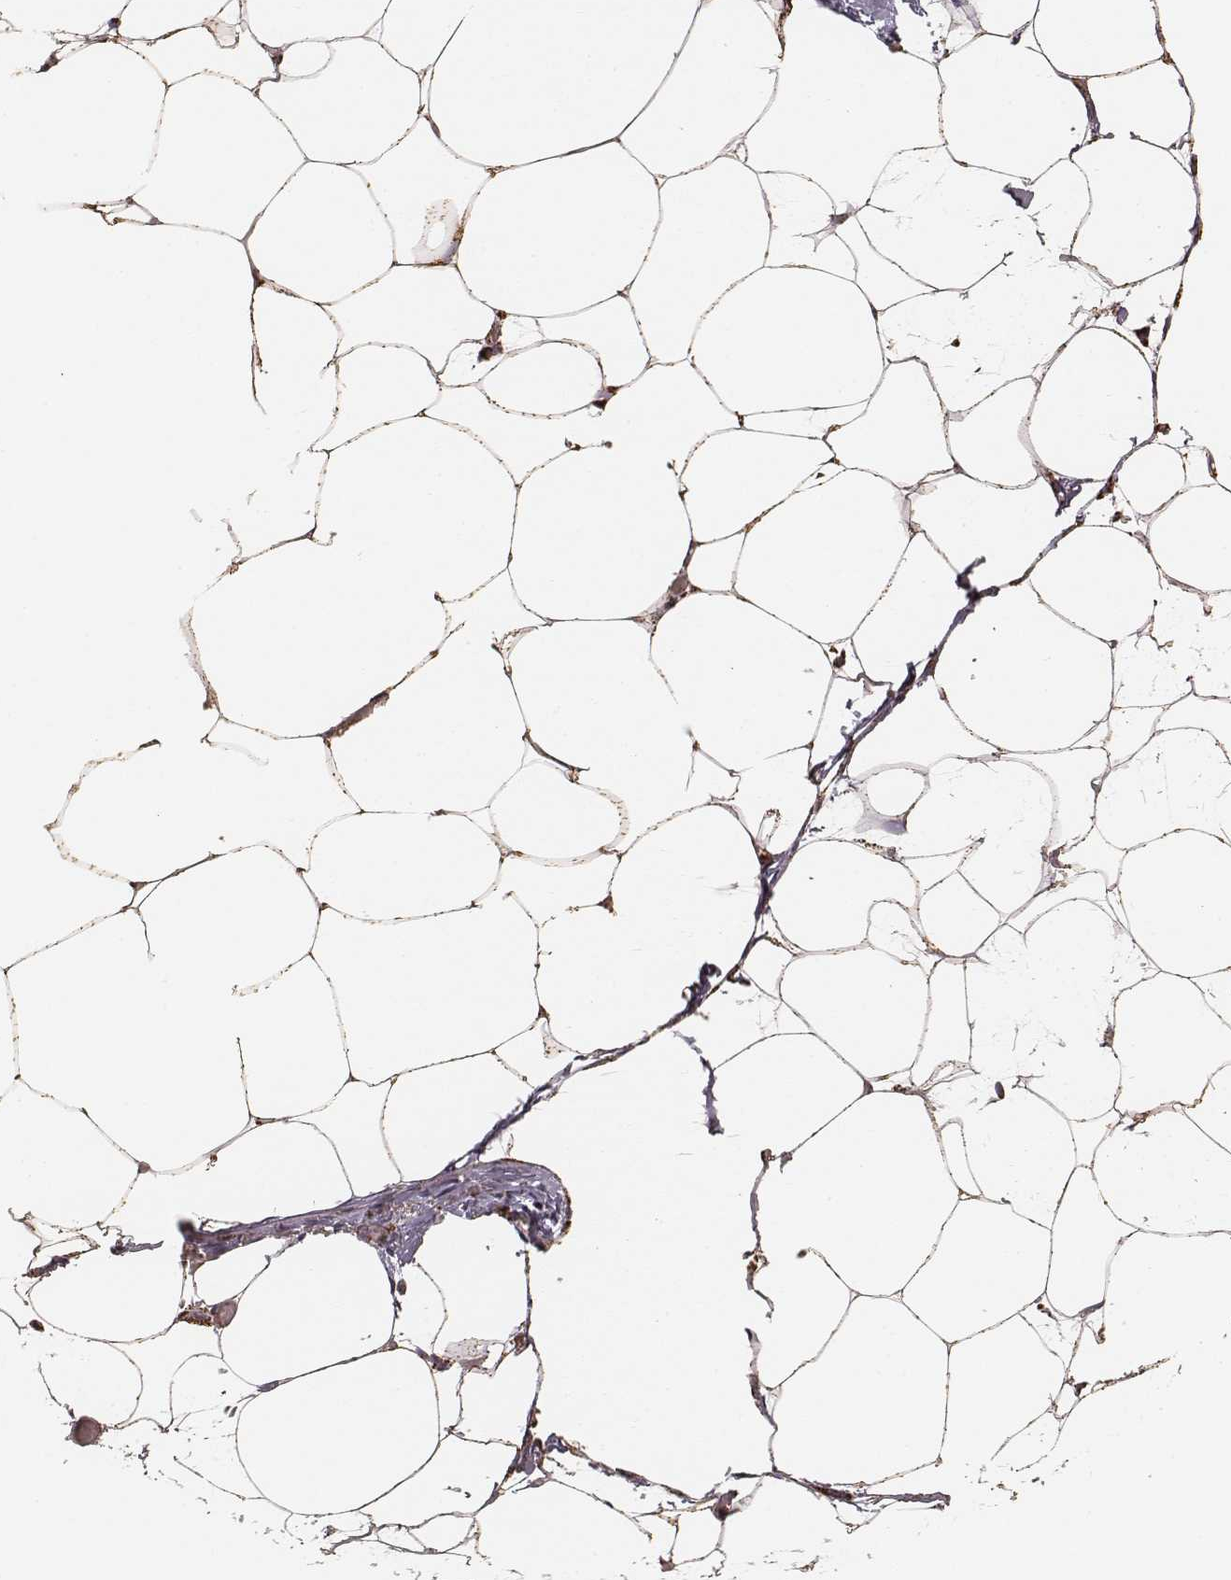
{"staining": {"intensity": "strong", "quantity": ">75%", "location": "cytoplasmic/membranous"}, "tissue": "adipose tissue", "cell_type": "Adipocytes", "image_type": "normal", "snomed": [{"axis": "morphology", "description": "Normal tissue, NOS"}, {"axis": "topography", "description": "Adipose tissue"}], "caption": "An immunohistochemistry micrograph of benign tissue is shown. Protein staining in brown shows strong cytoplasmic/membranous positivity in adipose tissue within adipocytes. (DAB IHC, brown staining for protein, blue staining for nuclei).", "gene": "CS", "patient": {"sex": "male", "age": 57}}